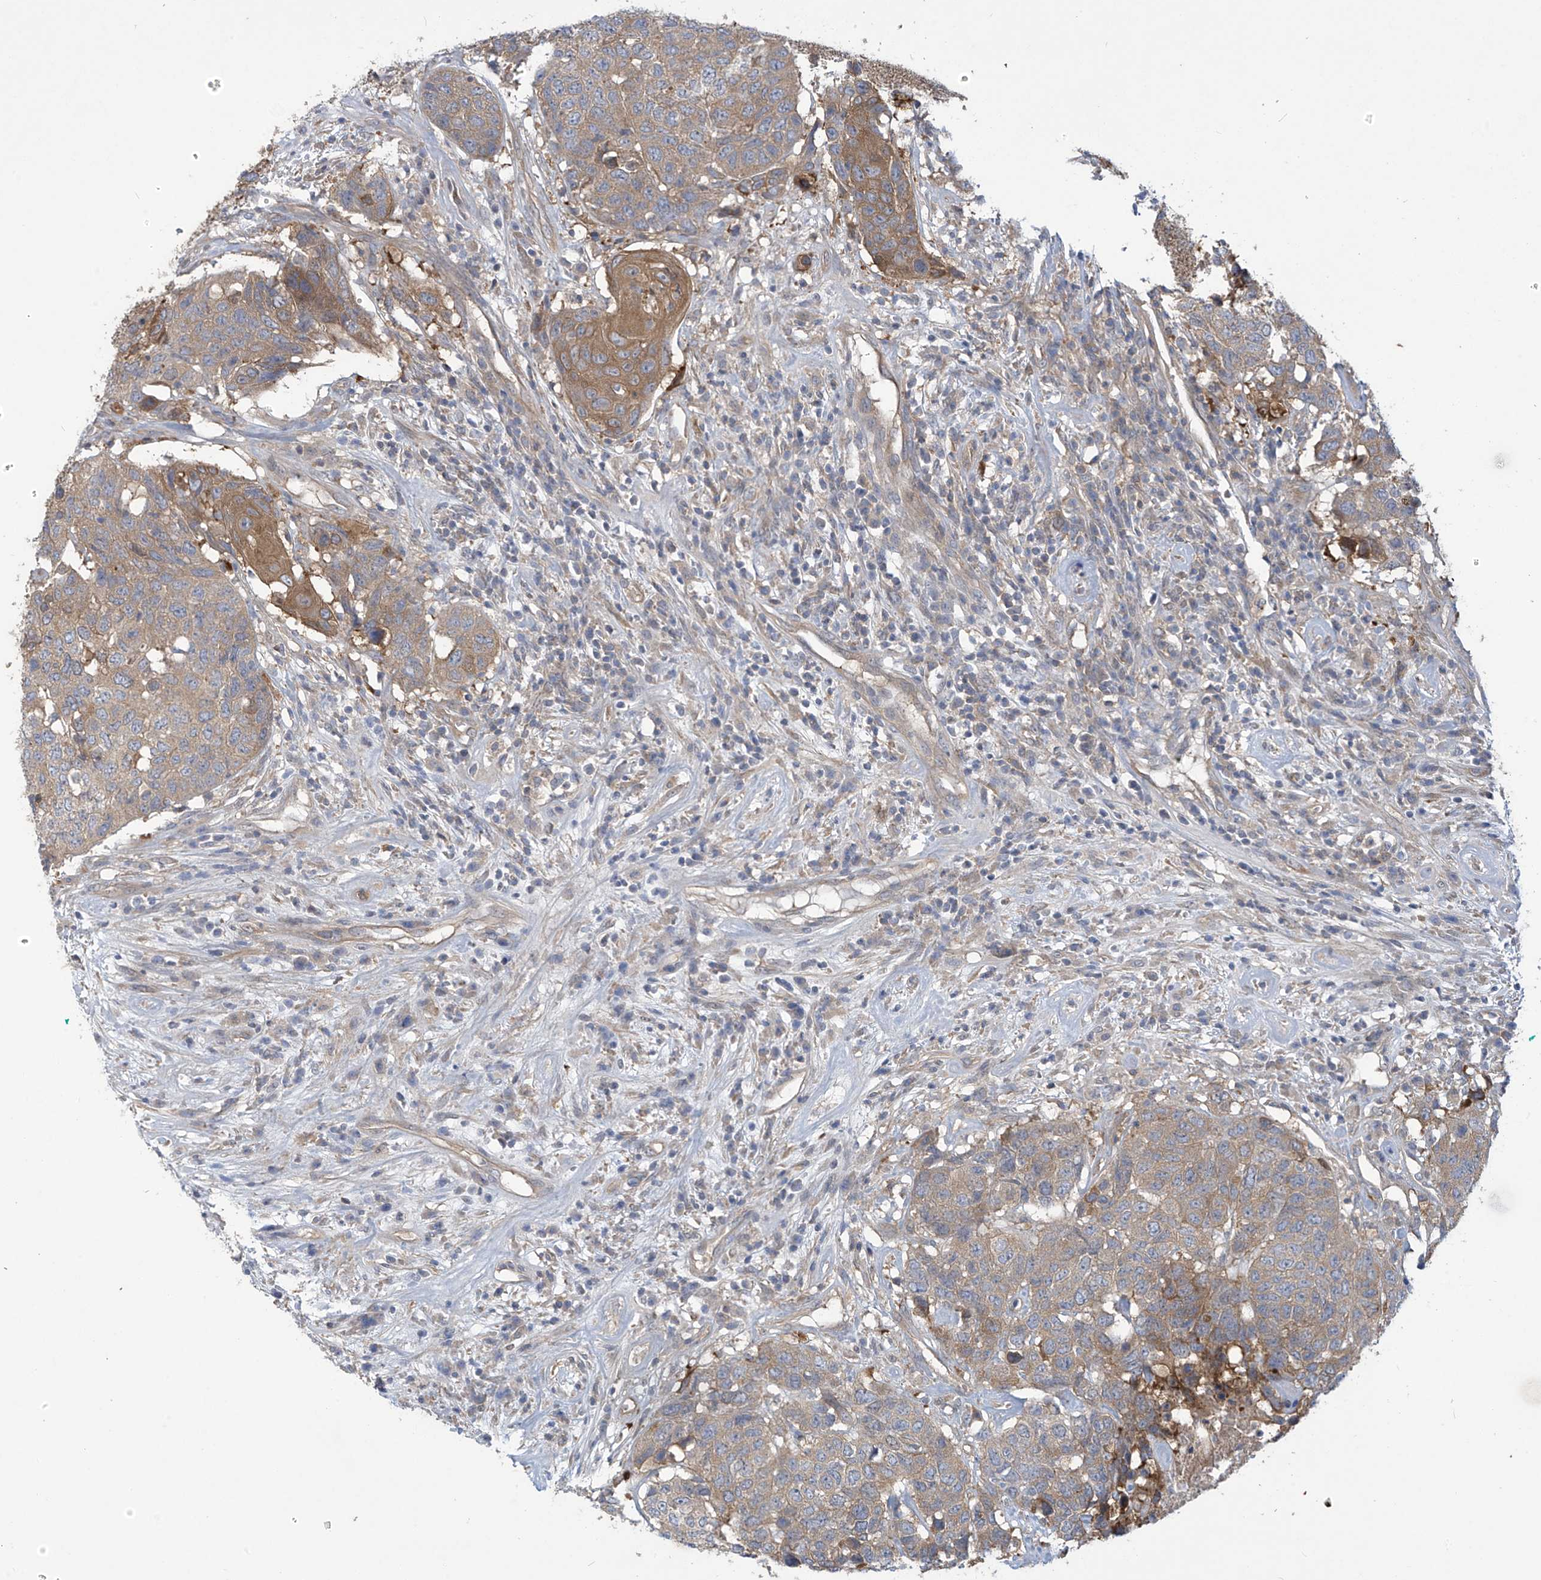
{"staining": {"intensity": "moderate", "quantity": ">75%", "location": "cytoplasmic/membranous"}, "tissue": "head and neck cancer", "cell_type": "Tumor cells", "image_type": "cancer", "snomed": [{"axis": "morphology", "description": "Squamous cell carcinoma, NOS"}, {"axis": "topography", "description": "Head-Neck"}], "caption": "This photomicrograph shows head and neck squamous cell carcinoma stained with immunohistochemistry to label a protein in brown. The cytoplasmic/membranous of tumor cells show moderate positivity for the protein. Nuclei are counter-stained blue.", "gene": "ADI1", "patient": {"sex": "male", "age": 66}}